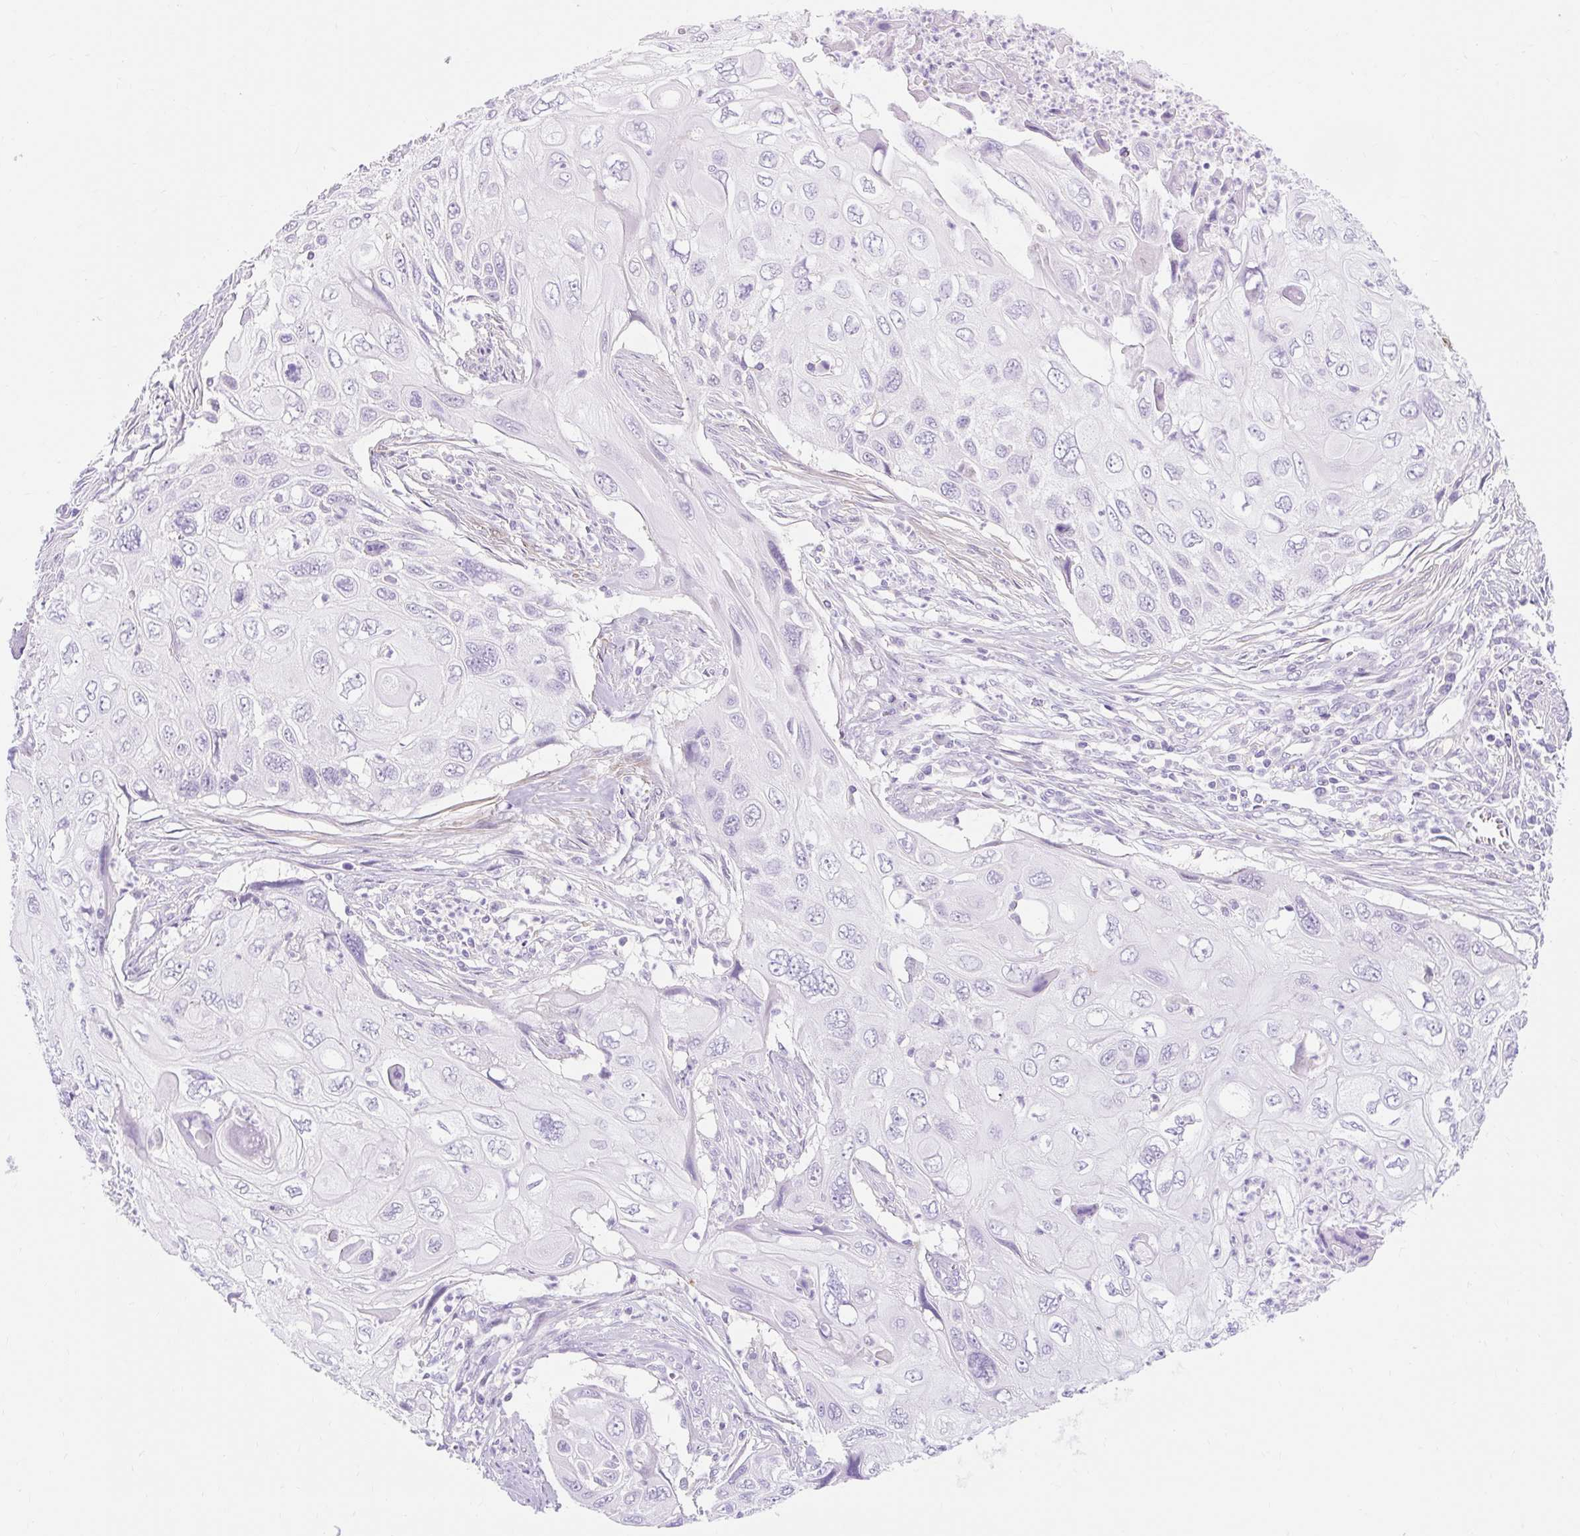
{"staining": {"intensity": "negative", "quantity": "none", "location": "none"}, "tissue": "cervical cancer", "cell_type": "Tumor cells", "image_type": "cancer", "snomed": [{"axis": "morphology", "description": "Squamous cell carcinoma, NOS"}, {"axis": "topography", "description": "Cervix"}], "caption": "An immunohistochemistry (IHC) micrograph of squamous cell carcinoma (cervical) is shown. There is no staining in tumor cells of squamous cell carcinoma (cervical).", "gene": "SLC28A1", "patient": {"sex": "female", "age": 70}}